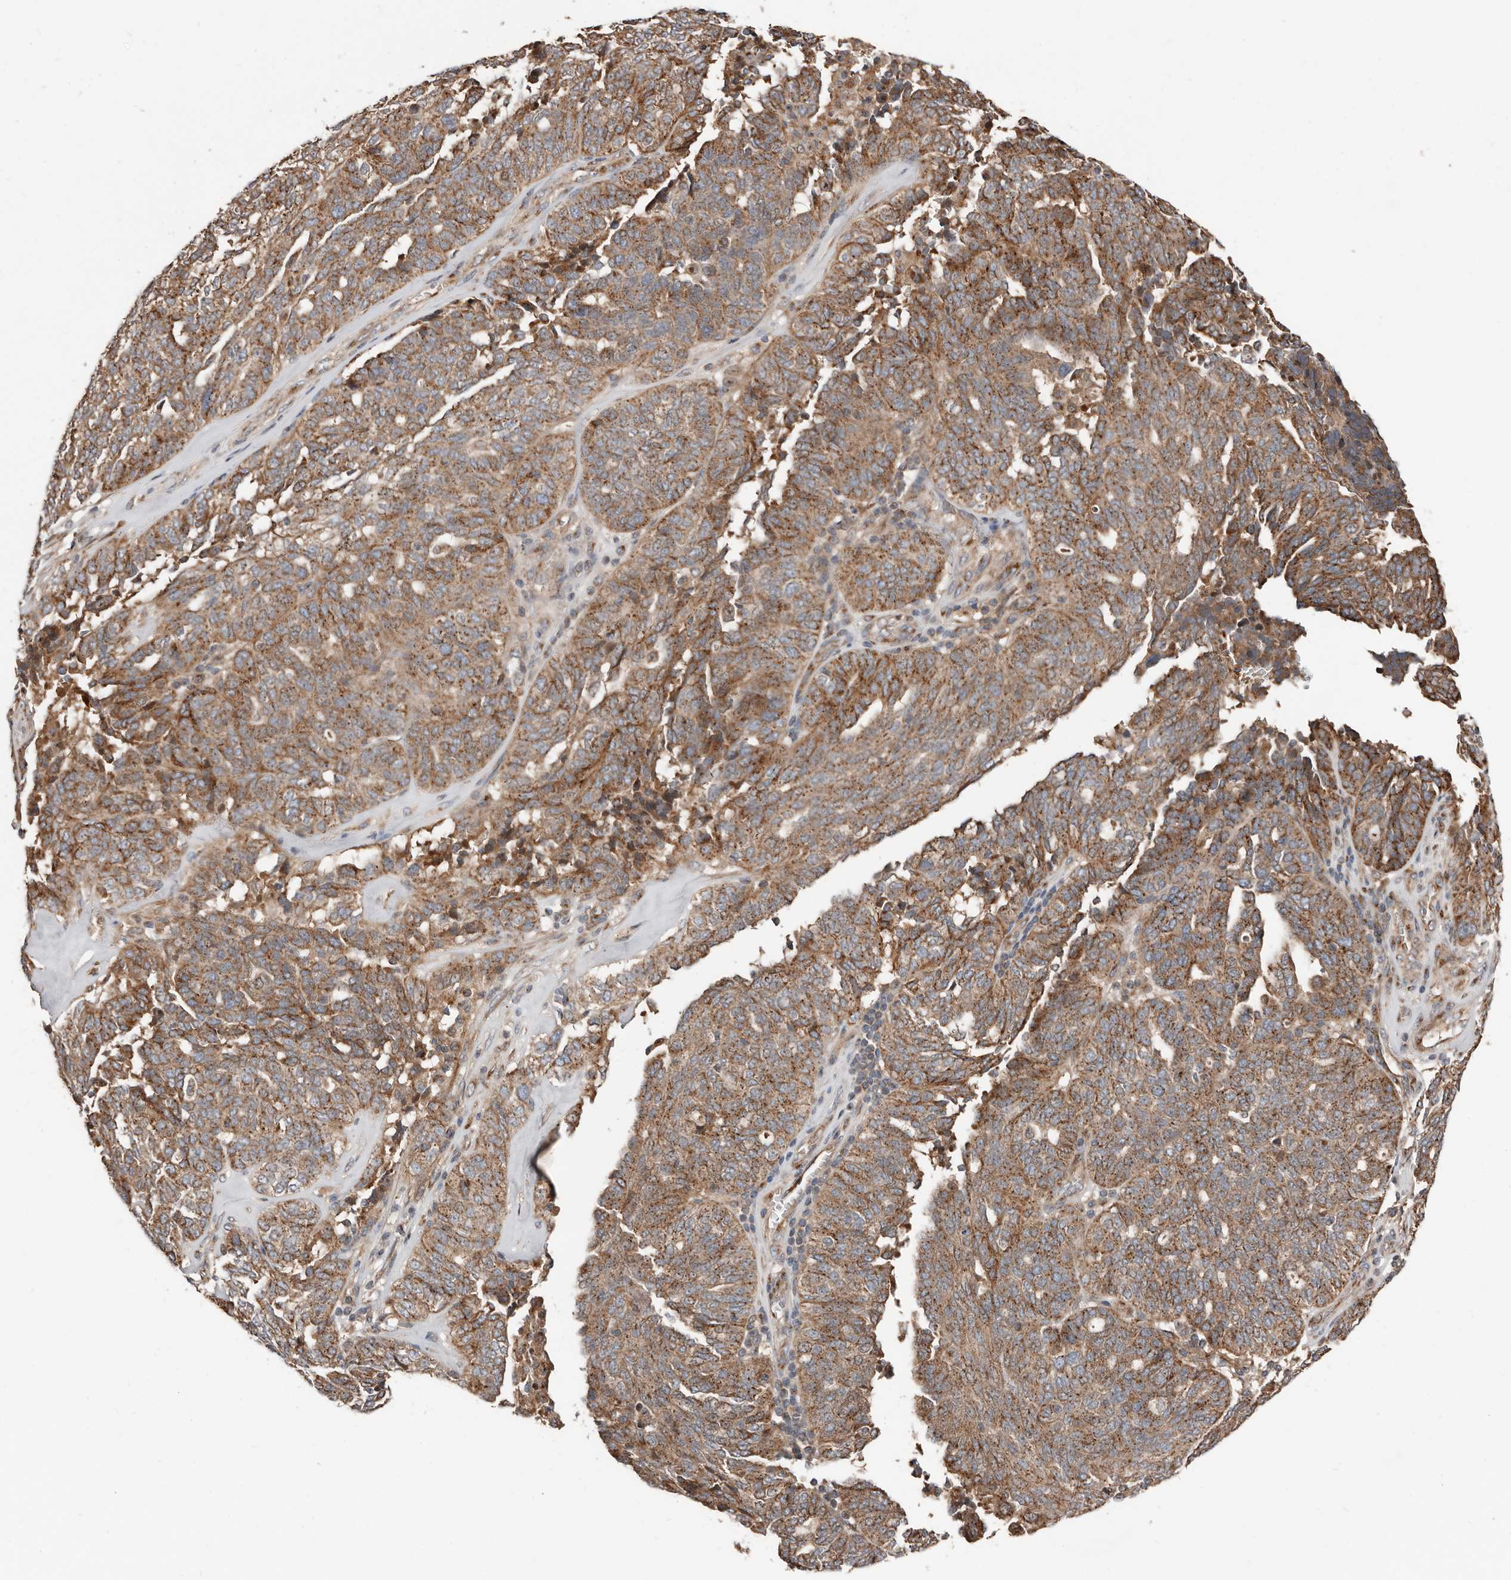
{"staining": {"intensity": "moderate", "quantity": ">75%", "location": "cytoplasmic/membranous"}, "tissue": "ovarian cancer", "cell_type": "Tumor cells", "image_type": "cancer", "snomed": [{"axis": "morphology", "description": "Cystadenocarcinoma, serous, NOS"}, {"axis": "topography", "description": "Ovary"}], "caption": "This is an image of immunohistochemistry staining of ovarian cancer, which shows moderate staining in the cytoplasmic/membranous of tumor cells.", "gene": "COG1", "patient": {"sex": "female", "age": 59}}